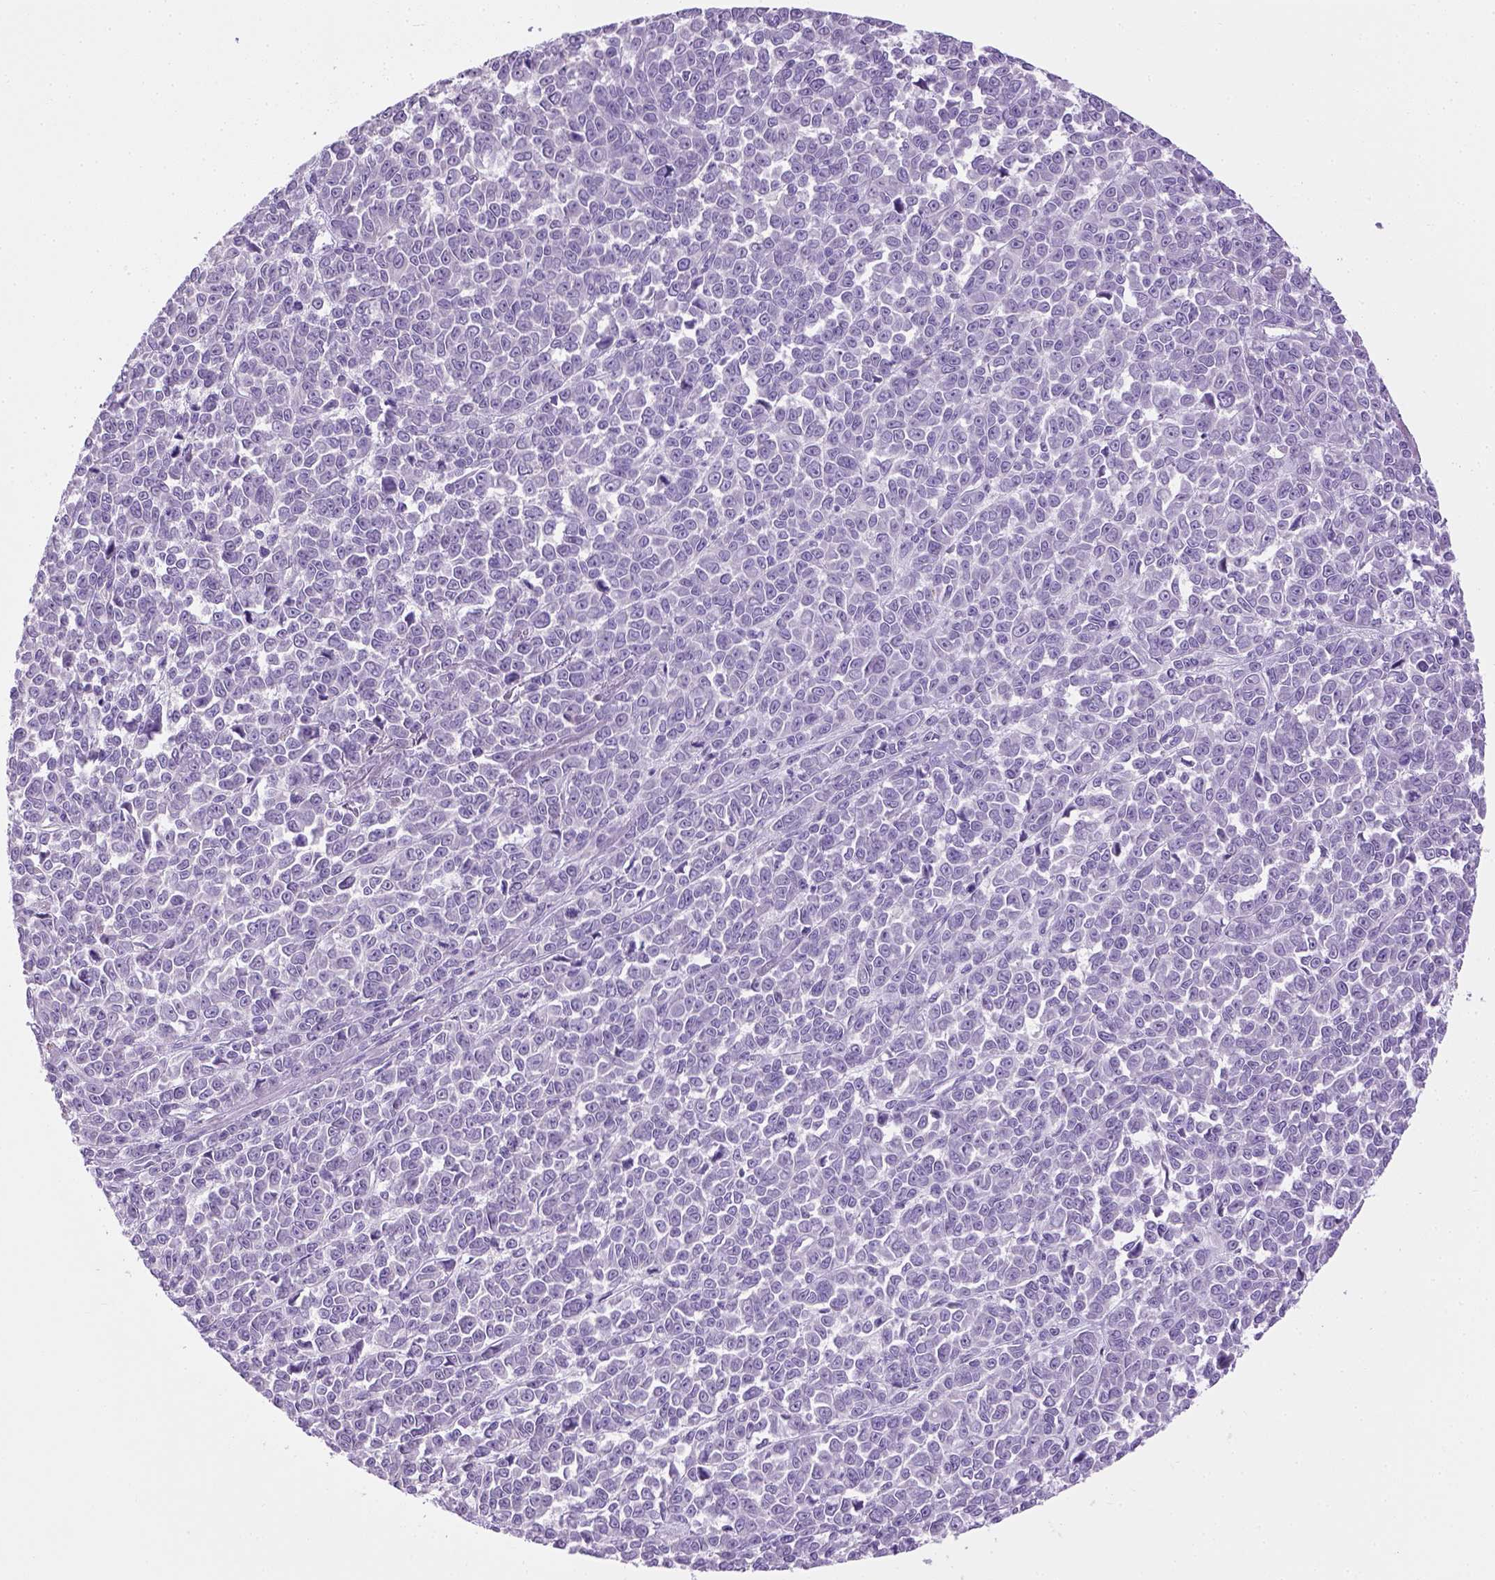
{"staining": {"intensity": "negative", "quantity": "none", "location": "none"}, "tissue": "melanoma", "cell_type": "Tumor cells", "image_type": "cancer", "snomed": [{"axis": "morphology", "description": "Malignant melanoma, NOS"}, {"axis": "topography", "description": "Skin"}], "caption": "Protein analysis of melanoma displays no significant positivity in tumor cells.", "gene": "CYP24A1", "patient": {"sex": "female", "age": 95}}